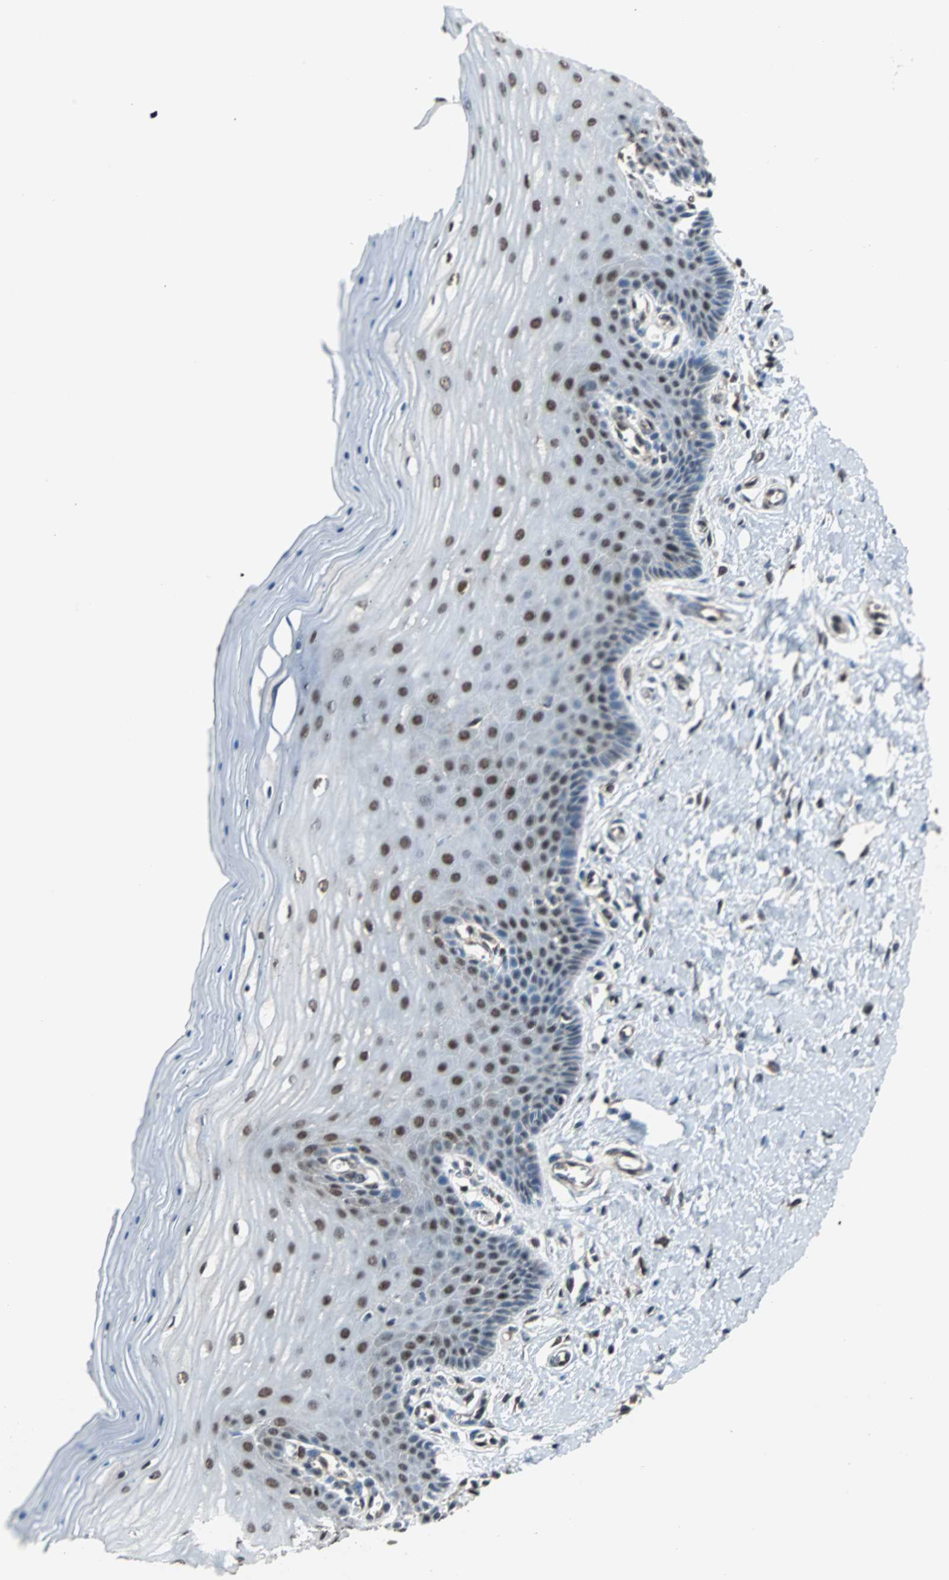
{"staining": {"intensity": "moderate", "quantity": ">75%", "location": "cytoplasmic/membranous,nuclear"}, "tissue": "cervix", "cell_type": "Glandular cells", "image_type": "normal", "snomed": [{"axis": "morphology", "description": "Normal tissue, NOS"}, {"axis": "topography", "description": "Cervix"}], "caption": "Immunohistochemical staining of normal human cervix displays medium levels of moderate cytoplasmic/membranous,nuclear expression in approximately >75% of glandular cells. (DAB (3,3'-diaminobenzidine) IHC with brightfield microscopy, high magnification).", "gene": "VCP", "patient": {"sex": "female", "age": 55}}